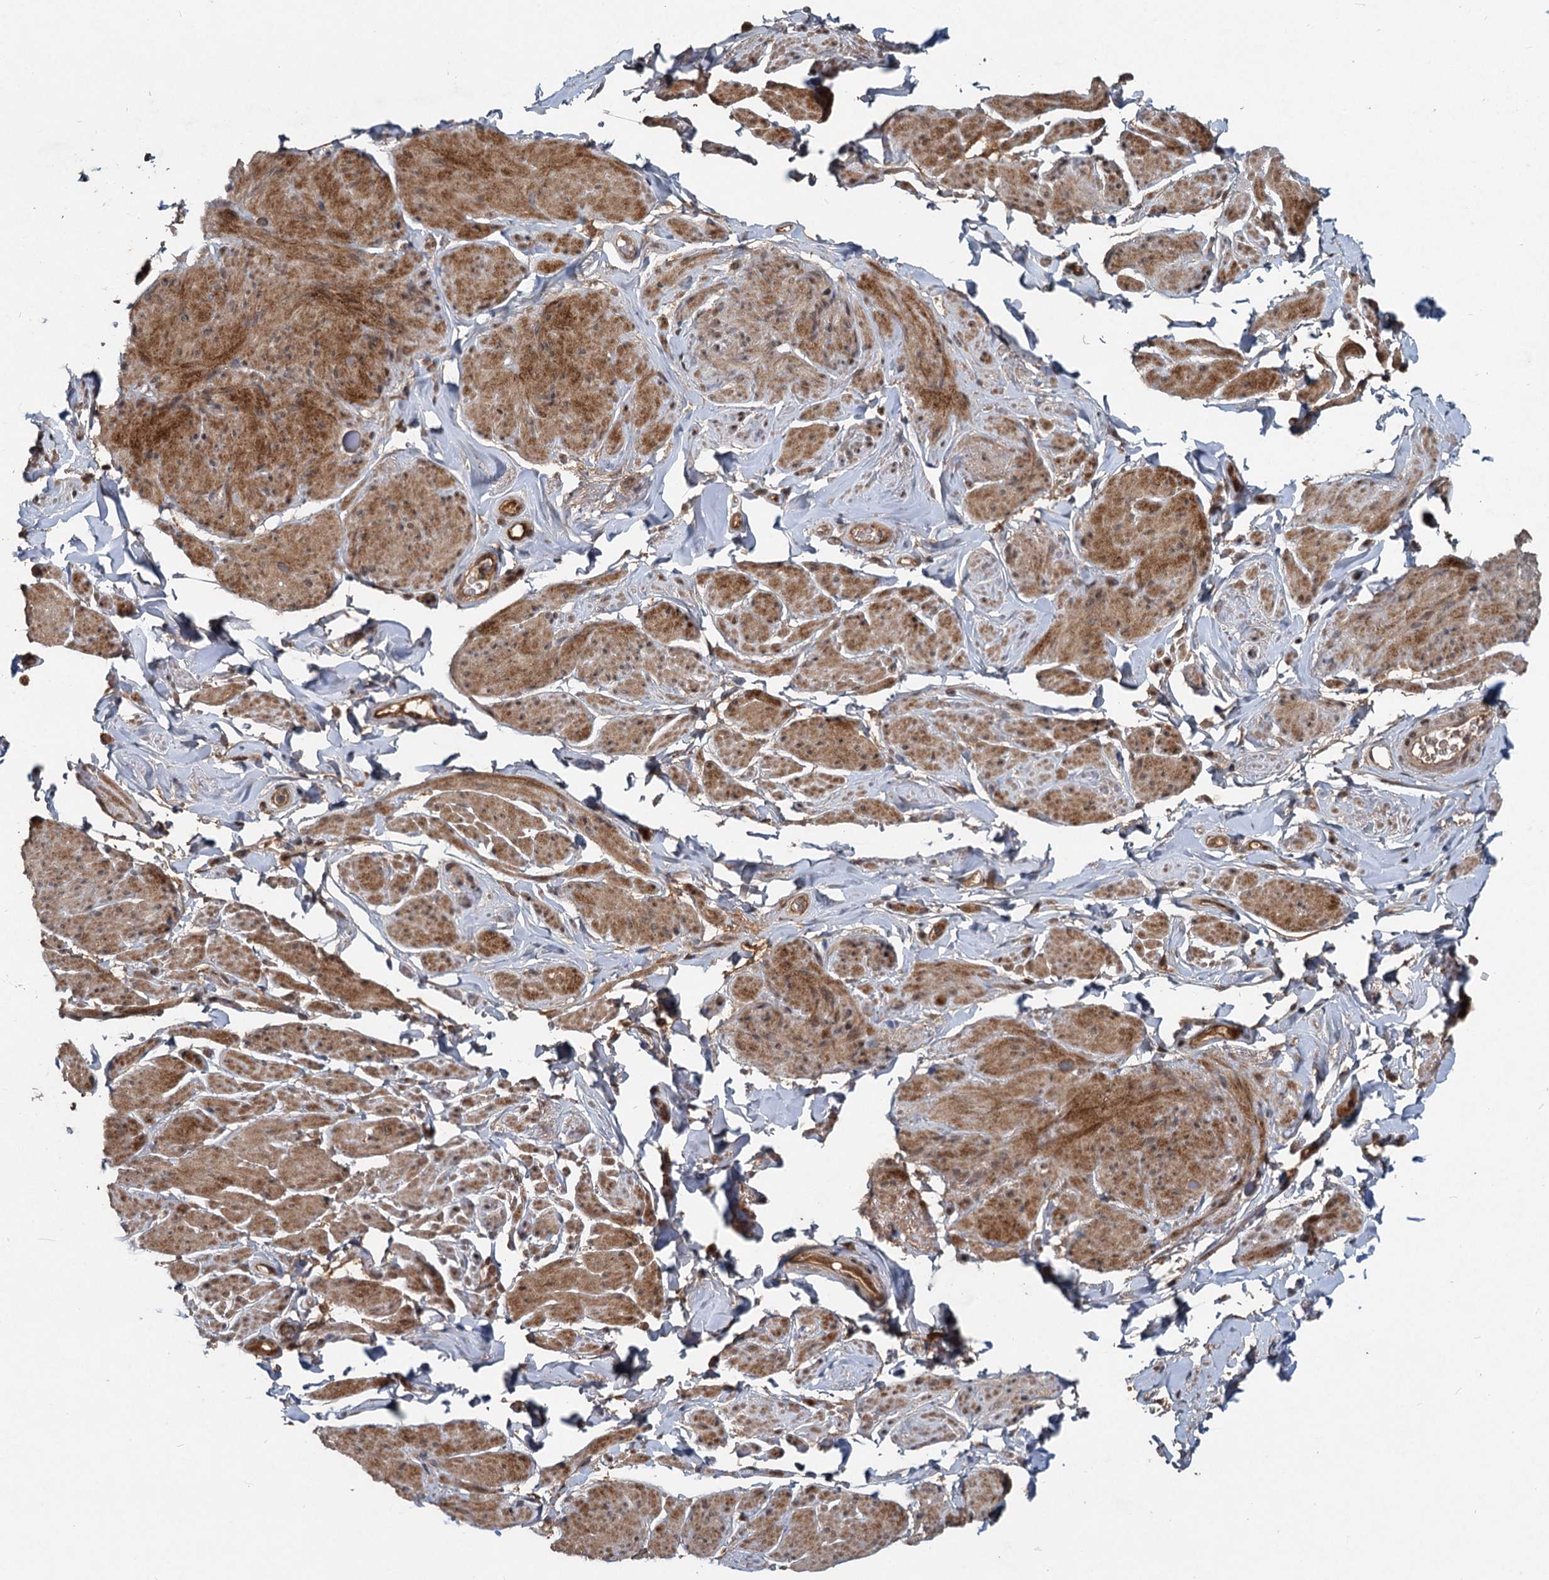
{"staining": {"intensity": "moderate", "quantity": ">75%", "location": "cytoplasmic/membranous,nuclear"}, "tissue": "smooth muscle", "cell_type": "Smooth muscle cells", "image_type": "normal", "snomed": [{"axis": "morphology", "description": "Normal tissue, NOS"}, {"axis": "topography", "description": "Smooth muscle"}, {"axis": "topography", "description": "Peripheral nerve tissue"}], "caption": "The immunohistochemical stain labels moderate cytoplasmic/membranous,nuclear positivity in smooth muscle cells of benign smooth muscle. The protein of interest is stained brown, and the nuclei are stained in blue (DAB IHC with brightfield microscopy, high magnification).", "gene": "RITA1", "patient": {"sex": "male", "age": 69}}